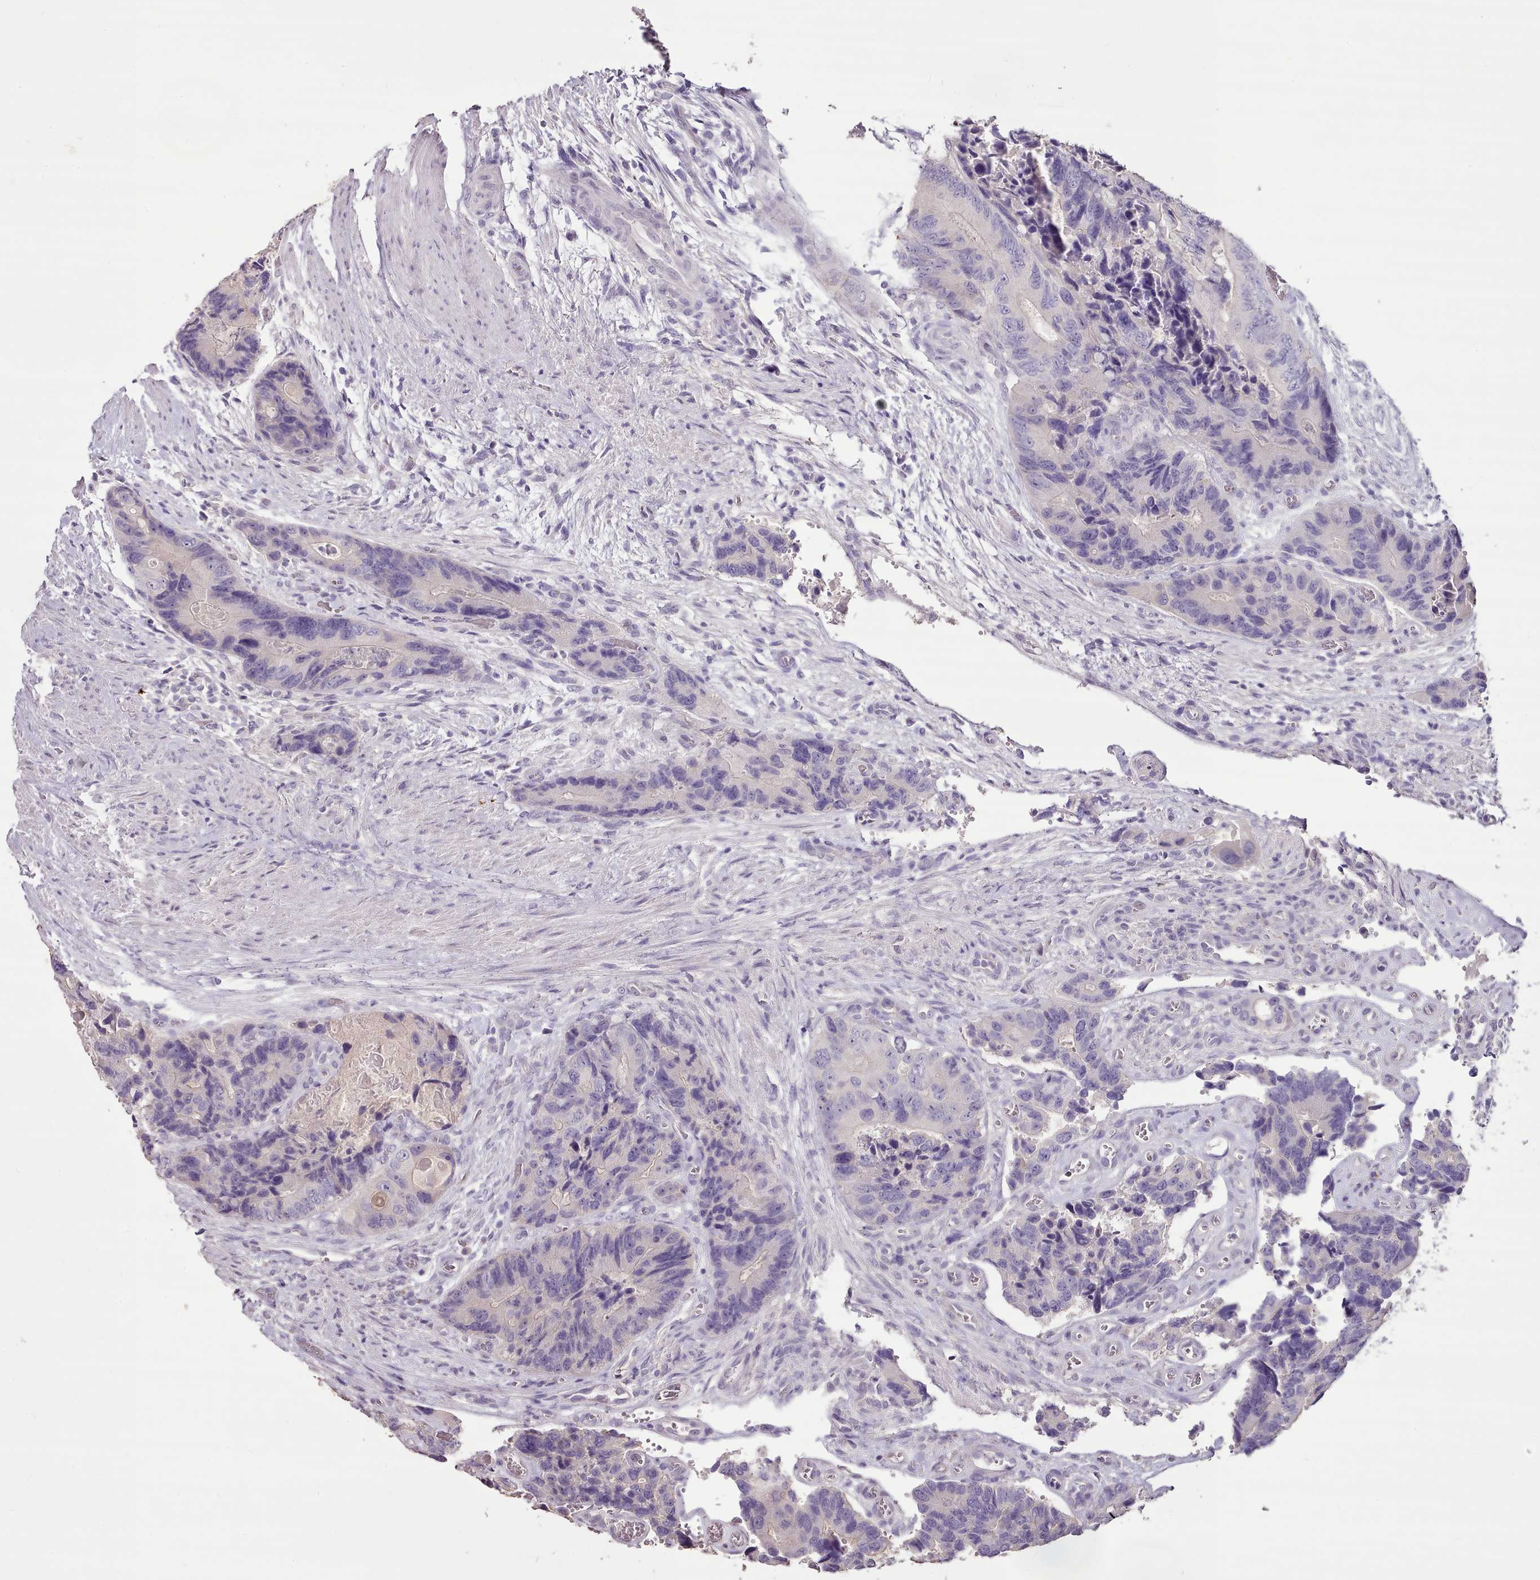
{"staining": {"intensity": "negative", "quantity": "none", "location": "none"}, "tissue": "colorectal cancer", "cell_type": "Tumor cells", "image_type": "cancer", "snomed": [{"axis": "morphology", "description": "Adenocarcinoma, NOS"}, {"axis": "topography", "description": "Colon"}], "caption": "This is a micrograph of immunohistochemistry (IHC) staining of colorectal adenocarcinoma, which shows no staining in tumor cells.", "gene": "BLOC1S2", "patient": {"sex": "male", "age": 84}}